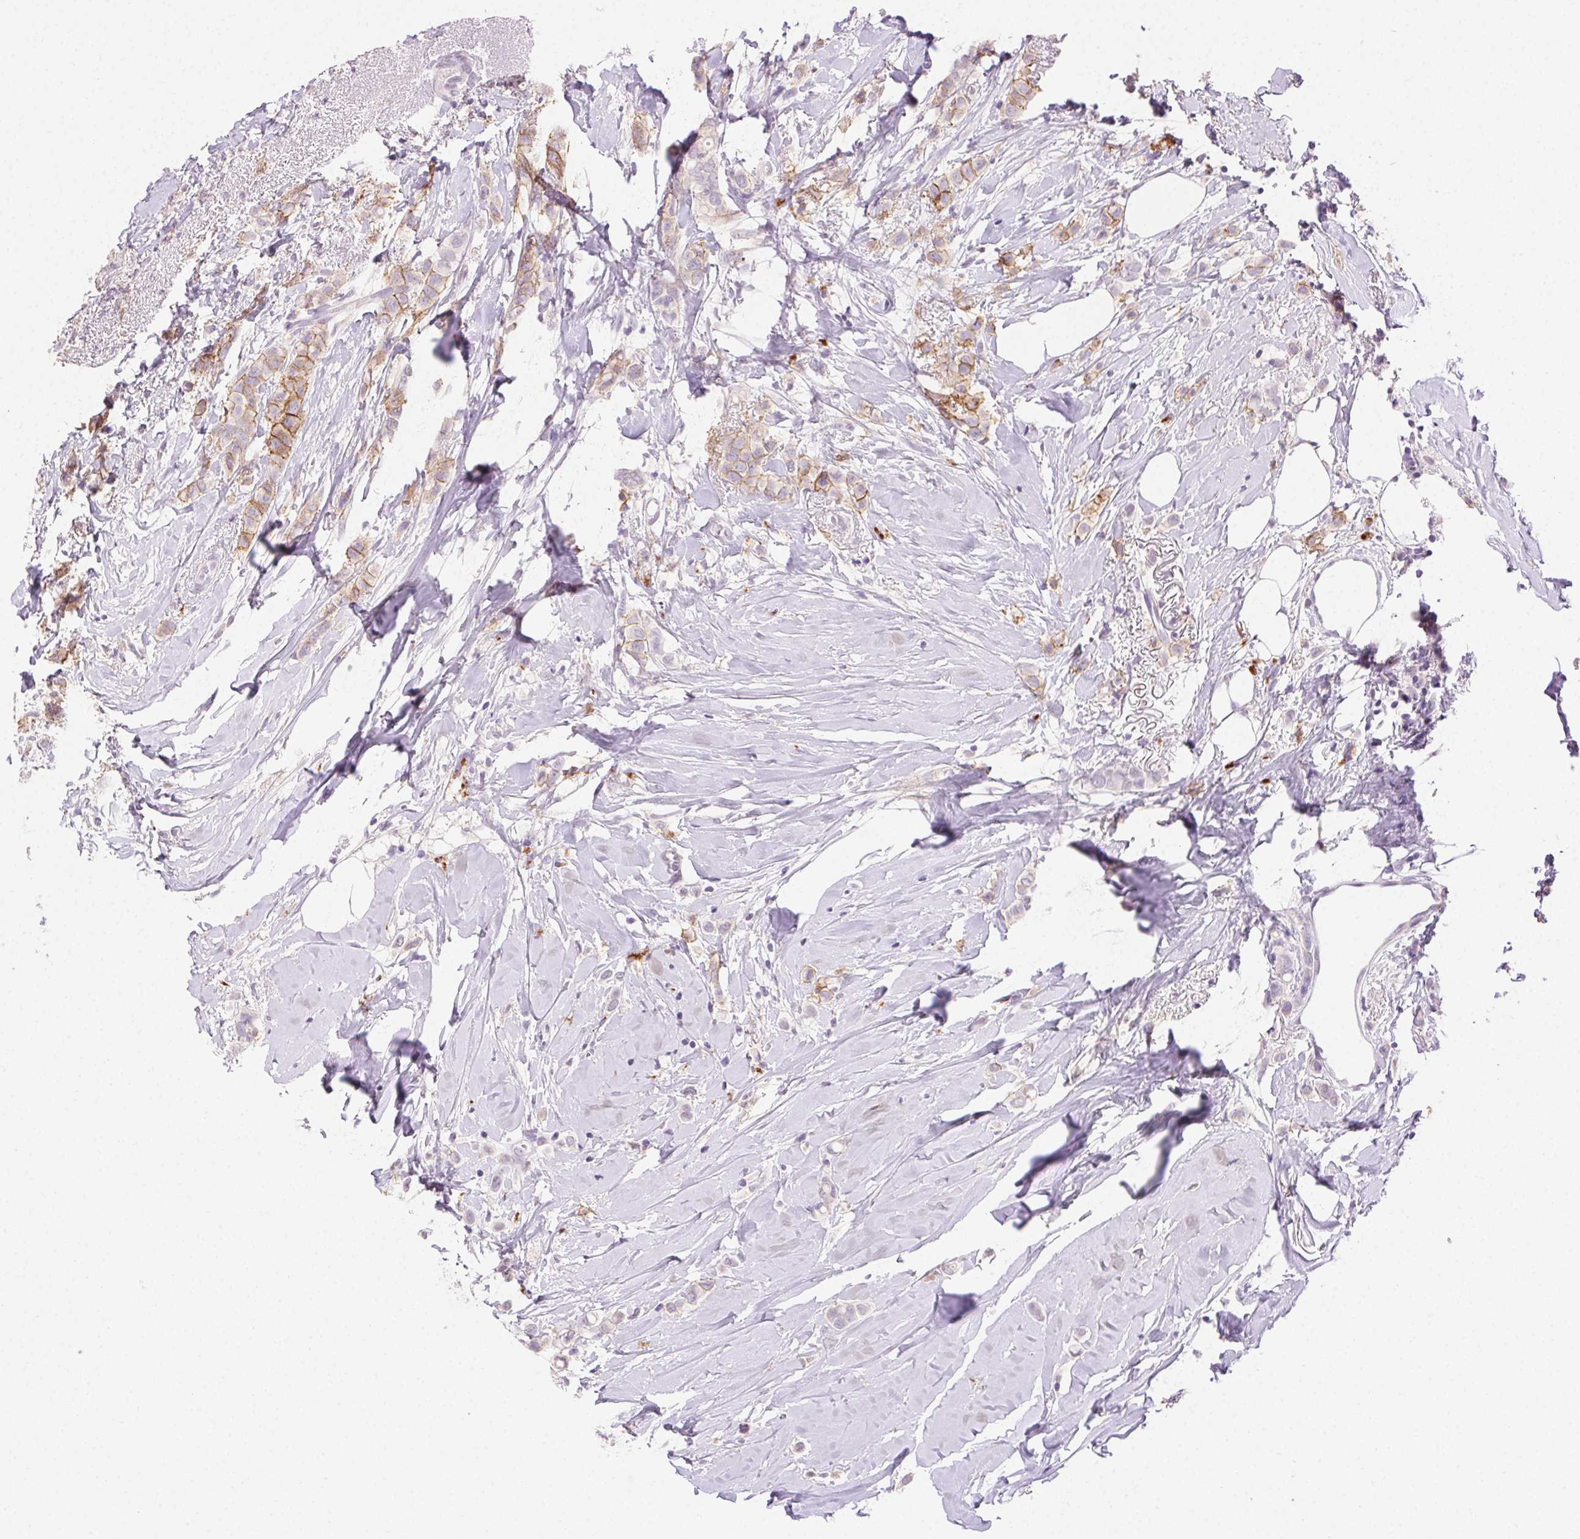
{"staining": {"intensity": "moderate", "quantity": "25%-75%", "location": "cytoplasmic/membranous"}, "tissue": "breast cancer", "cell_type": "Tumor cells", "image_type": "cancer", "snomed": [{"axis": "morphology", "description": "Lobular carcinoma"}, {"axis": "topography", "description": "Breast"}], "caption": "Immunohistochemical staining of human breast cancer shows medium levels of moderate cytoplasmic/membranous protein expression in about 25%-75% of tumor cells.", "gene": "AKAP5", "patient": {"sex": "female", "age": 66}}